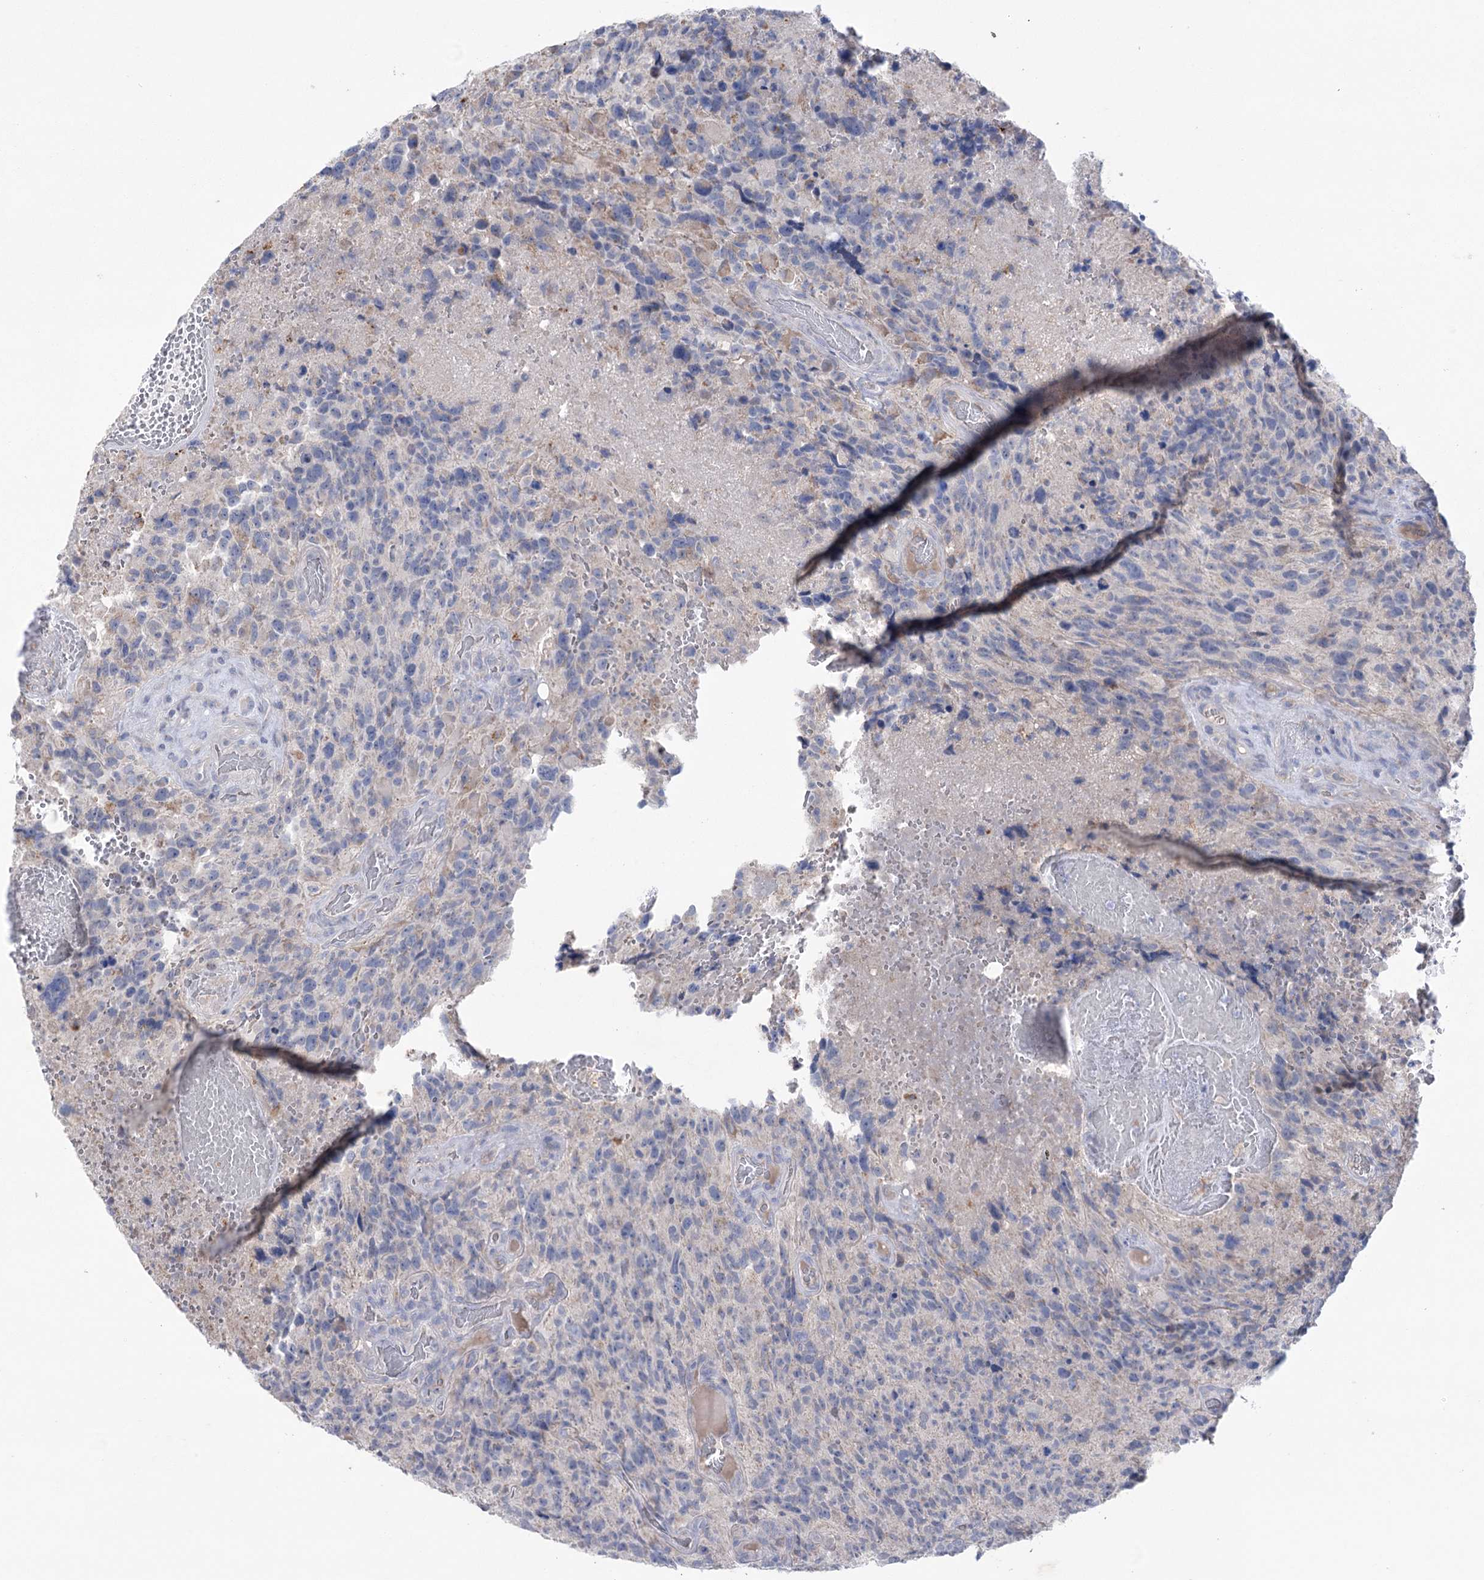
{"staining": {"intensity": "weak", "quantity": "<25%", "location": "cytoplasmic/membranous"}, "tissue": "glioma", "cell_type": "Tumor cells", "image_type": "cancer", "snomed": [{"axis": "morphology", "description": "Glioma, malignant, High grade"}, {"axis": "topography", "description": "Brain"}], "caption": "Glioma was stained to show a protein in brown. There is no significant staining in tumor cells.", "gene": "MTCH2", "patient": {"sex": "male", "age": 69}}